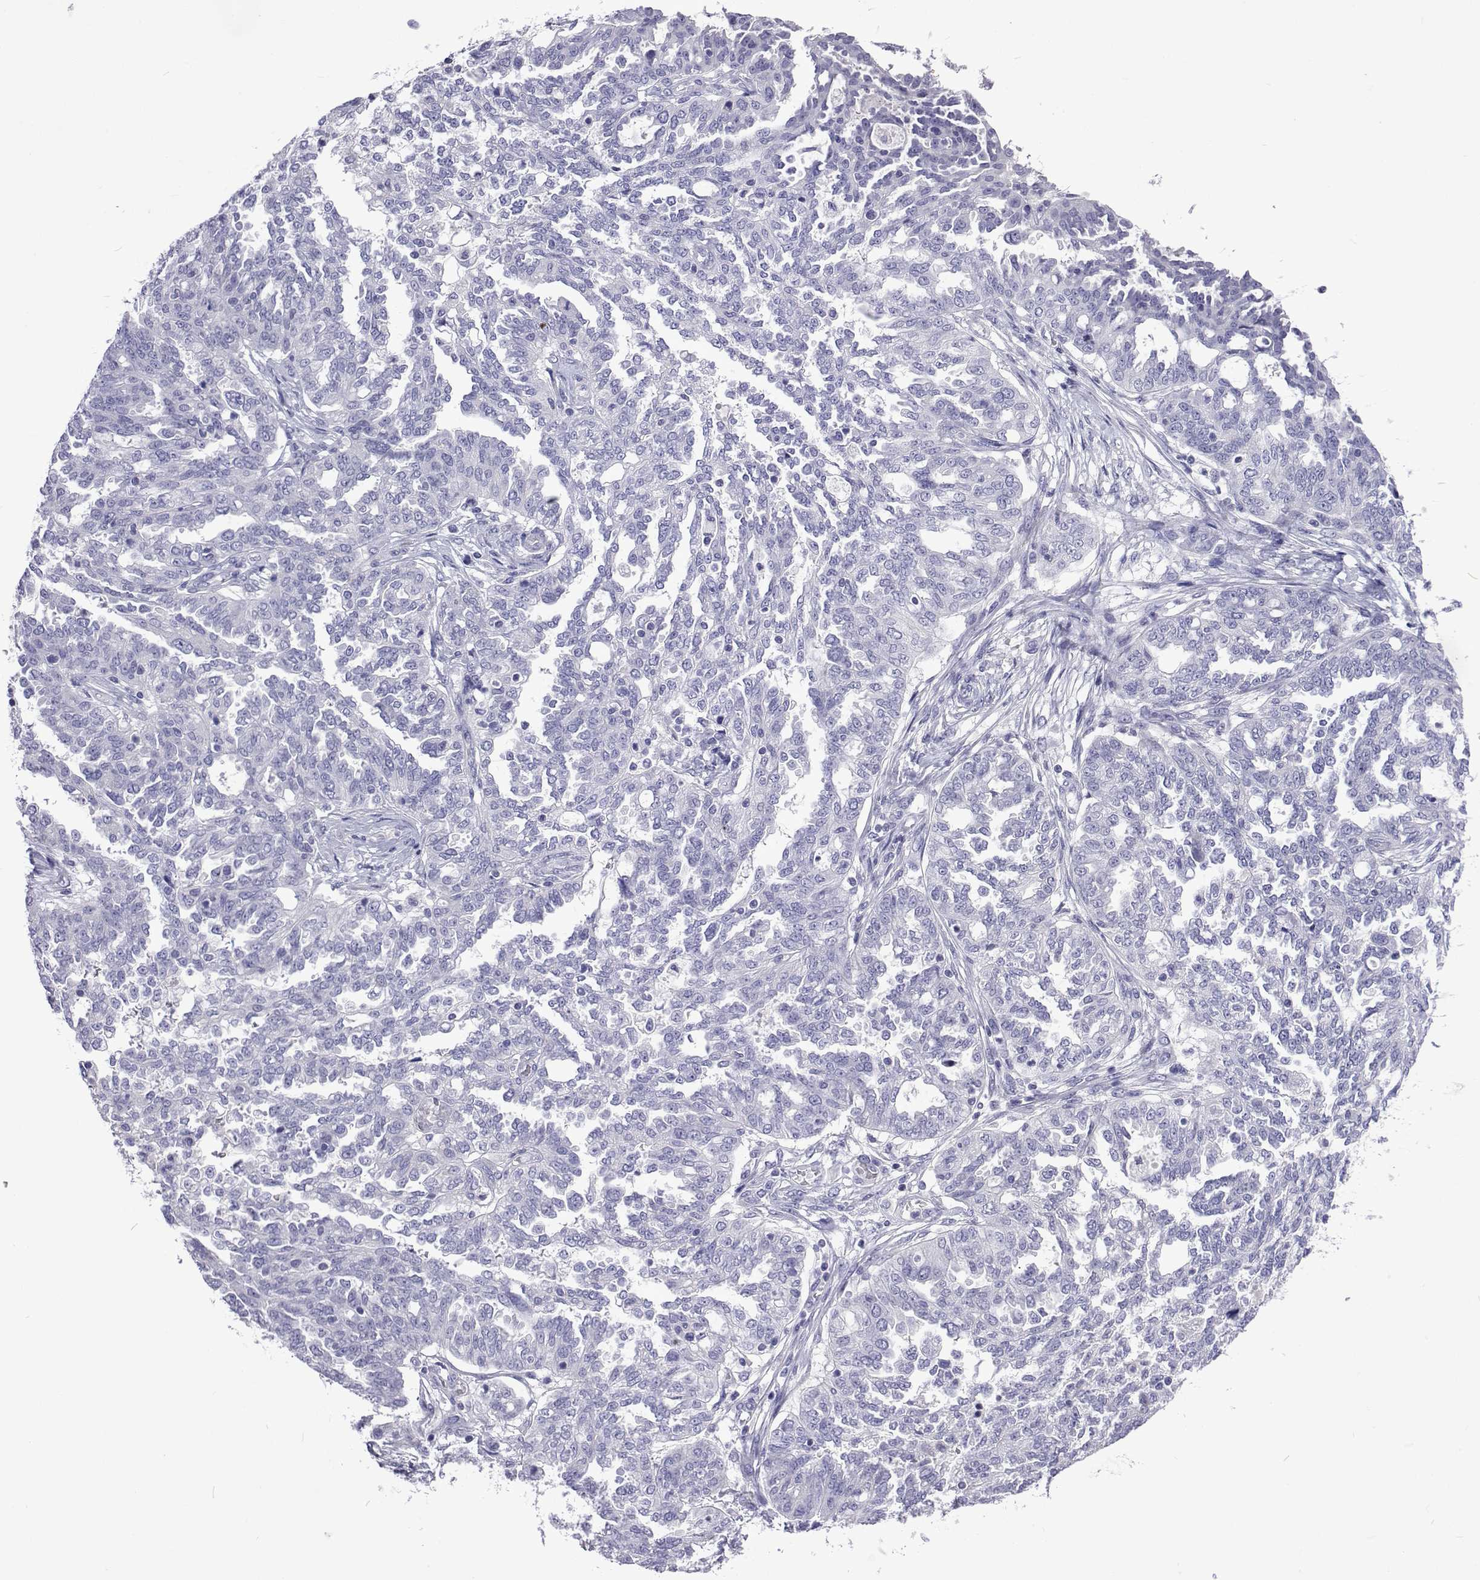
{"staining": {"intensity": "negative", "quantity": "none", "location": "none"}, "tissue": "ovarian cancer", "cell_type": "Tumor cells", "image_type": "cancer", "snomed": [{"axis": "morphology", "description": "Cystadenocarcinoma, serous, NOS"}, {"axis": "topography", "description": "Ovary"}], "caption": "The photomicrograph demonstrates no significant positivity in tumor cells of ovarian cancer.", "gene": "UMODL1", "patient": {"sex": "female", "age": 67}}